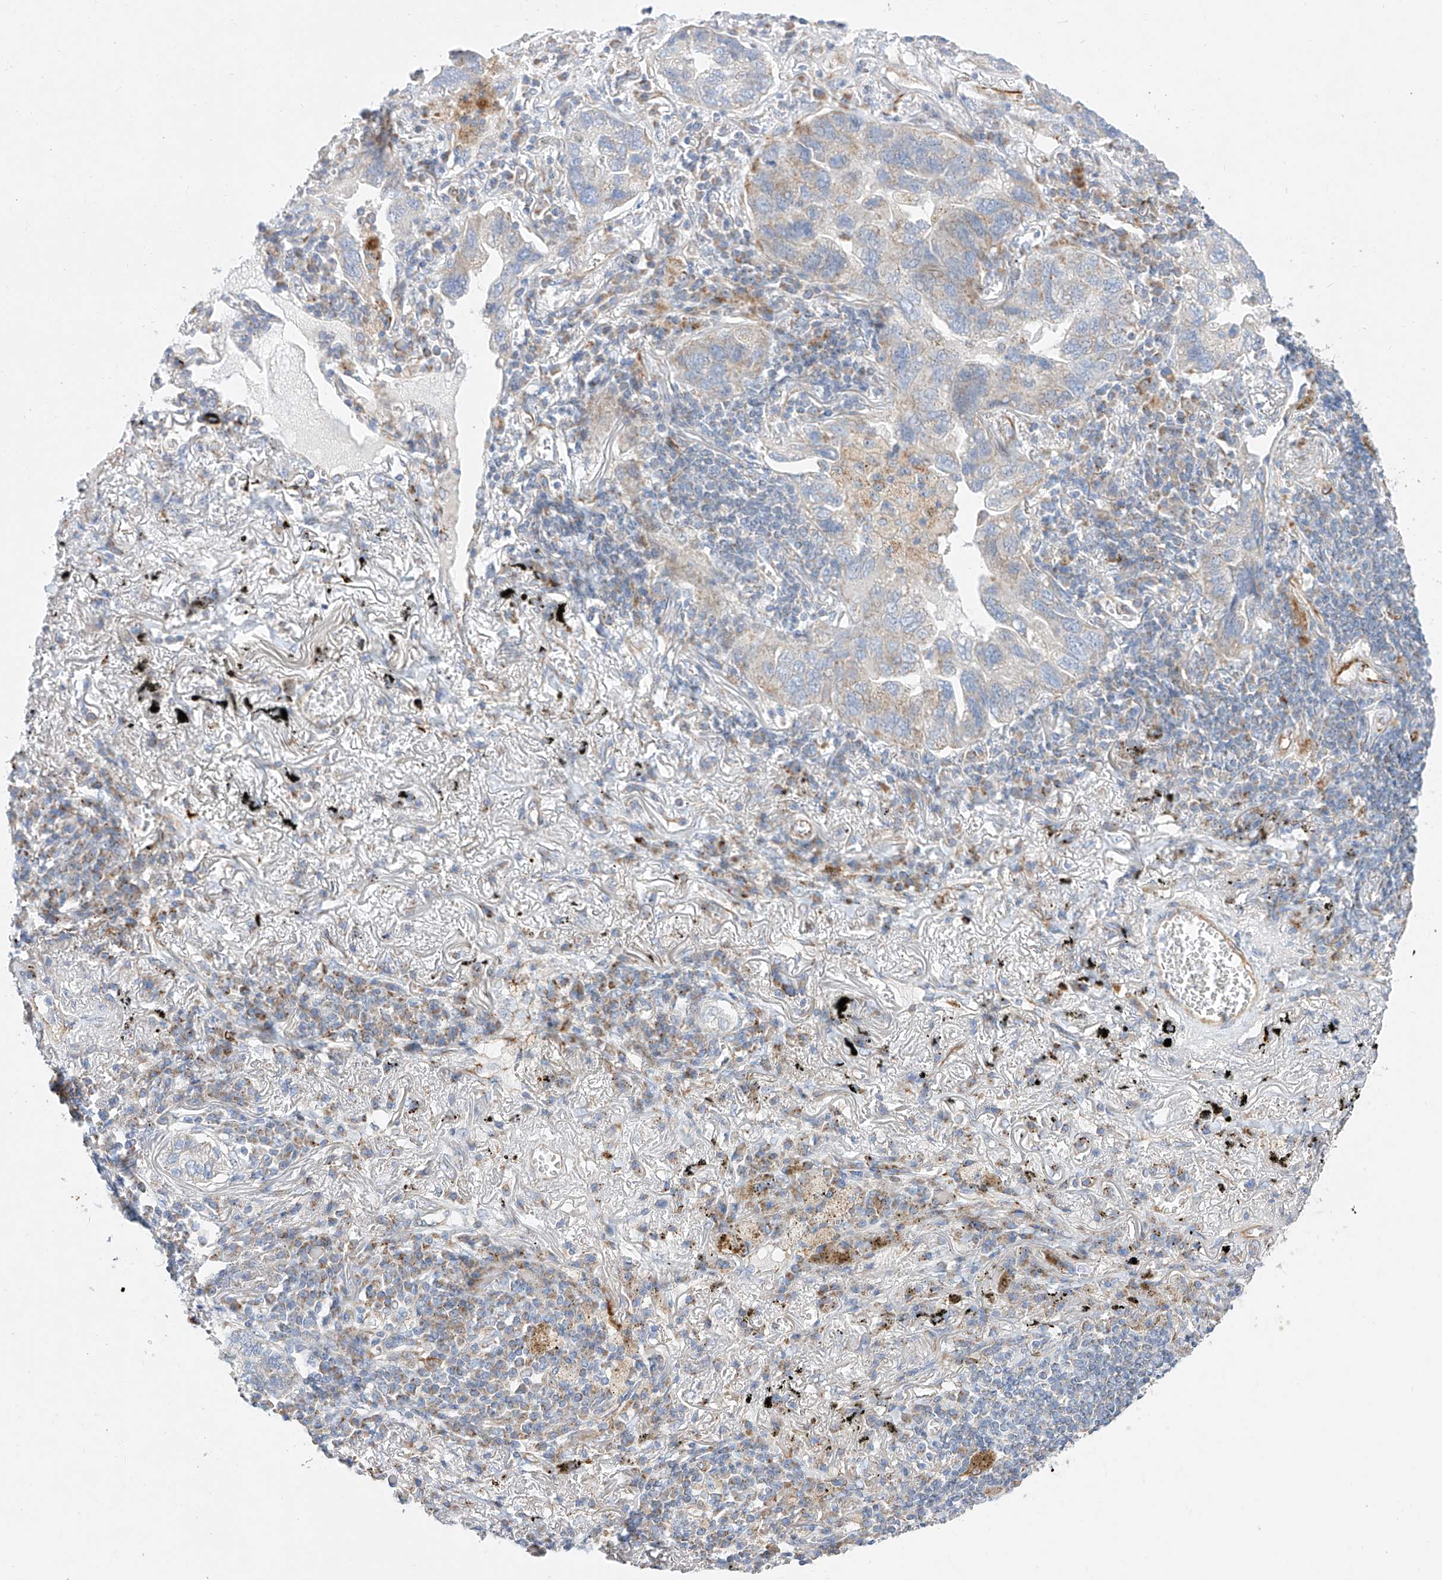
{"staining": {"intensity": "negative", "quantity": "none", "location": "none"}, "tissue": "lung cancer", "cell_type": "Tumor cells", "image_type": "cancer", "snomed": [{"axis": "morphology", "description": "Adenocarcinoma, NOS"}, {"axis": "topography", "description": "Lung"}], "caption": "There is no significant positivity in tumor cells of lung adenocarcinoma.", "gene": "CST9", "patient": {"sex": "male", "age": 65}}